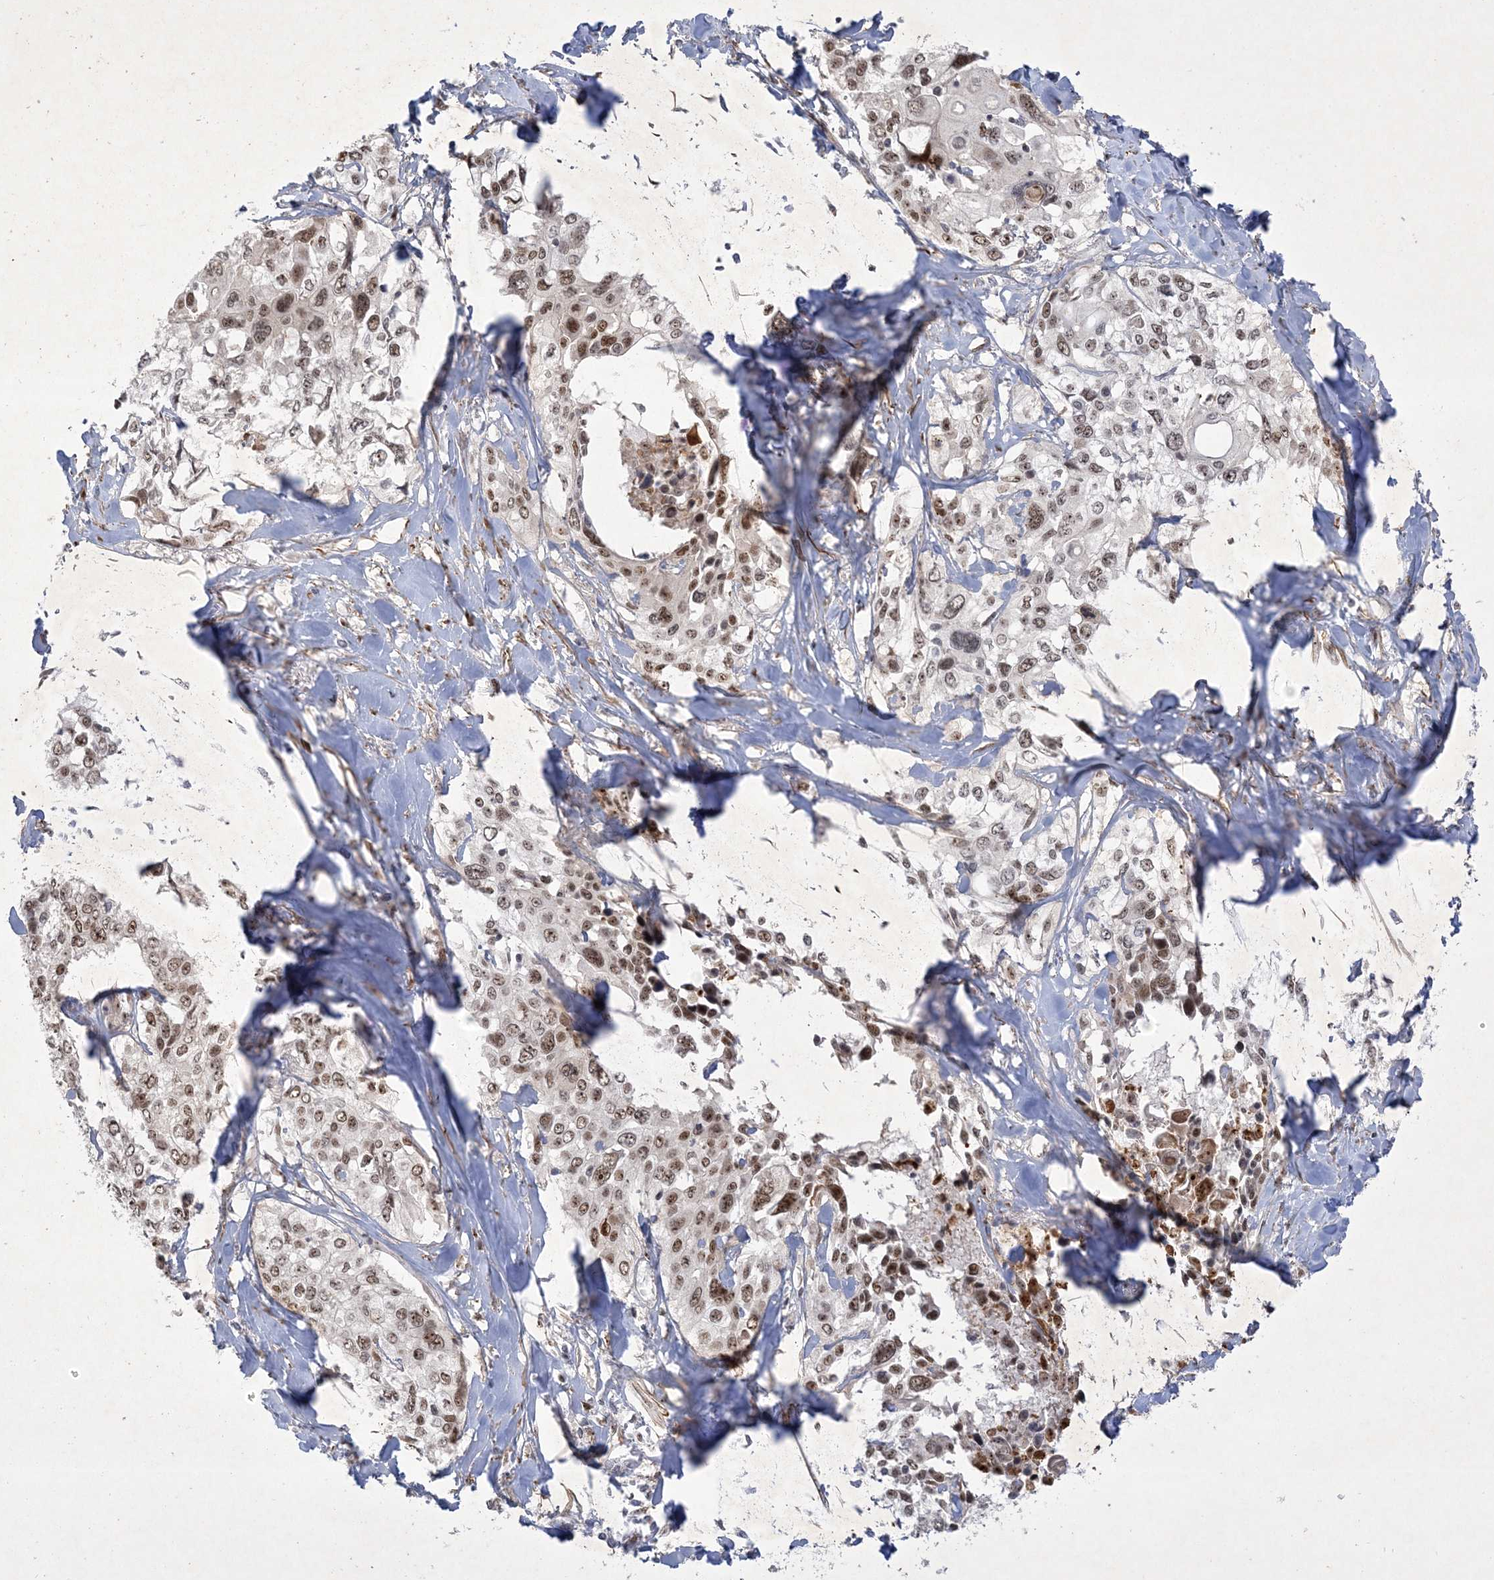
{"staining": {"intensity": "moderate", "quantity": ">75%", "location": "nuclear"}, "tissue": "cervical cancer", "cell_type": "Tumor cells", "image_type": "cancer", "snomed": [{"axis": "morphology", "description": "Squamous cell carcinoma, NOS"}, {"axis": "topography", "description": "Cervix"}], "caption": "IHC micrograph of cervical cancer stained for a protein (brown), which displays medium levels of moderate nuclear expression in about >75% of tumor cells.", "gene": "NPM3", "patient": {"sex": "female", "age": 31}}